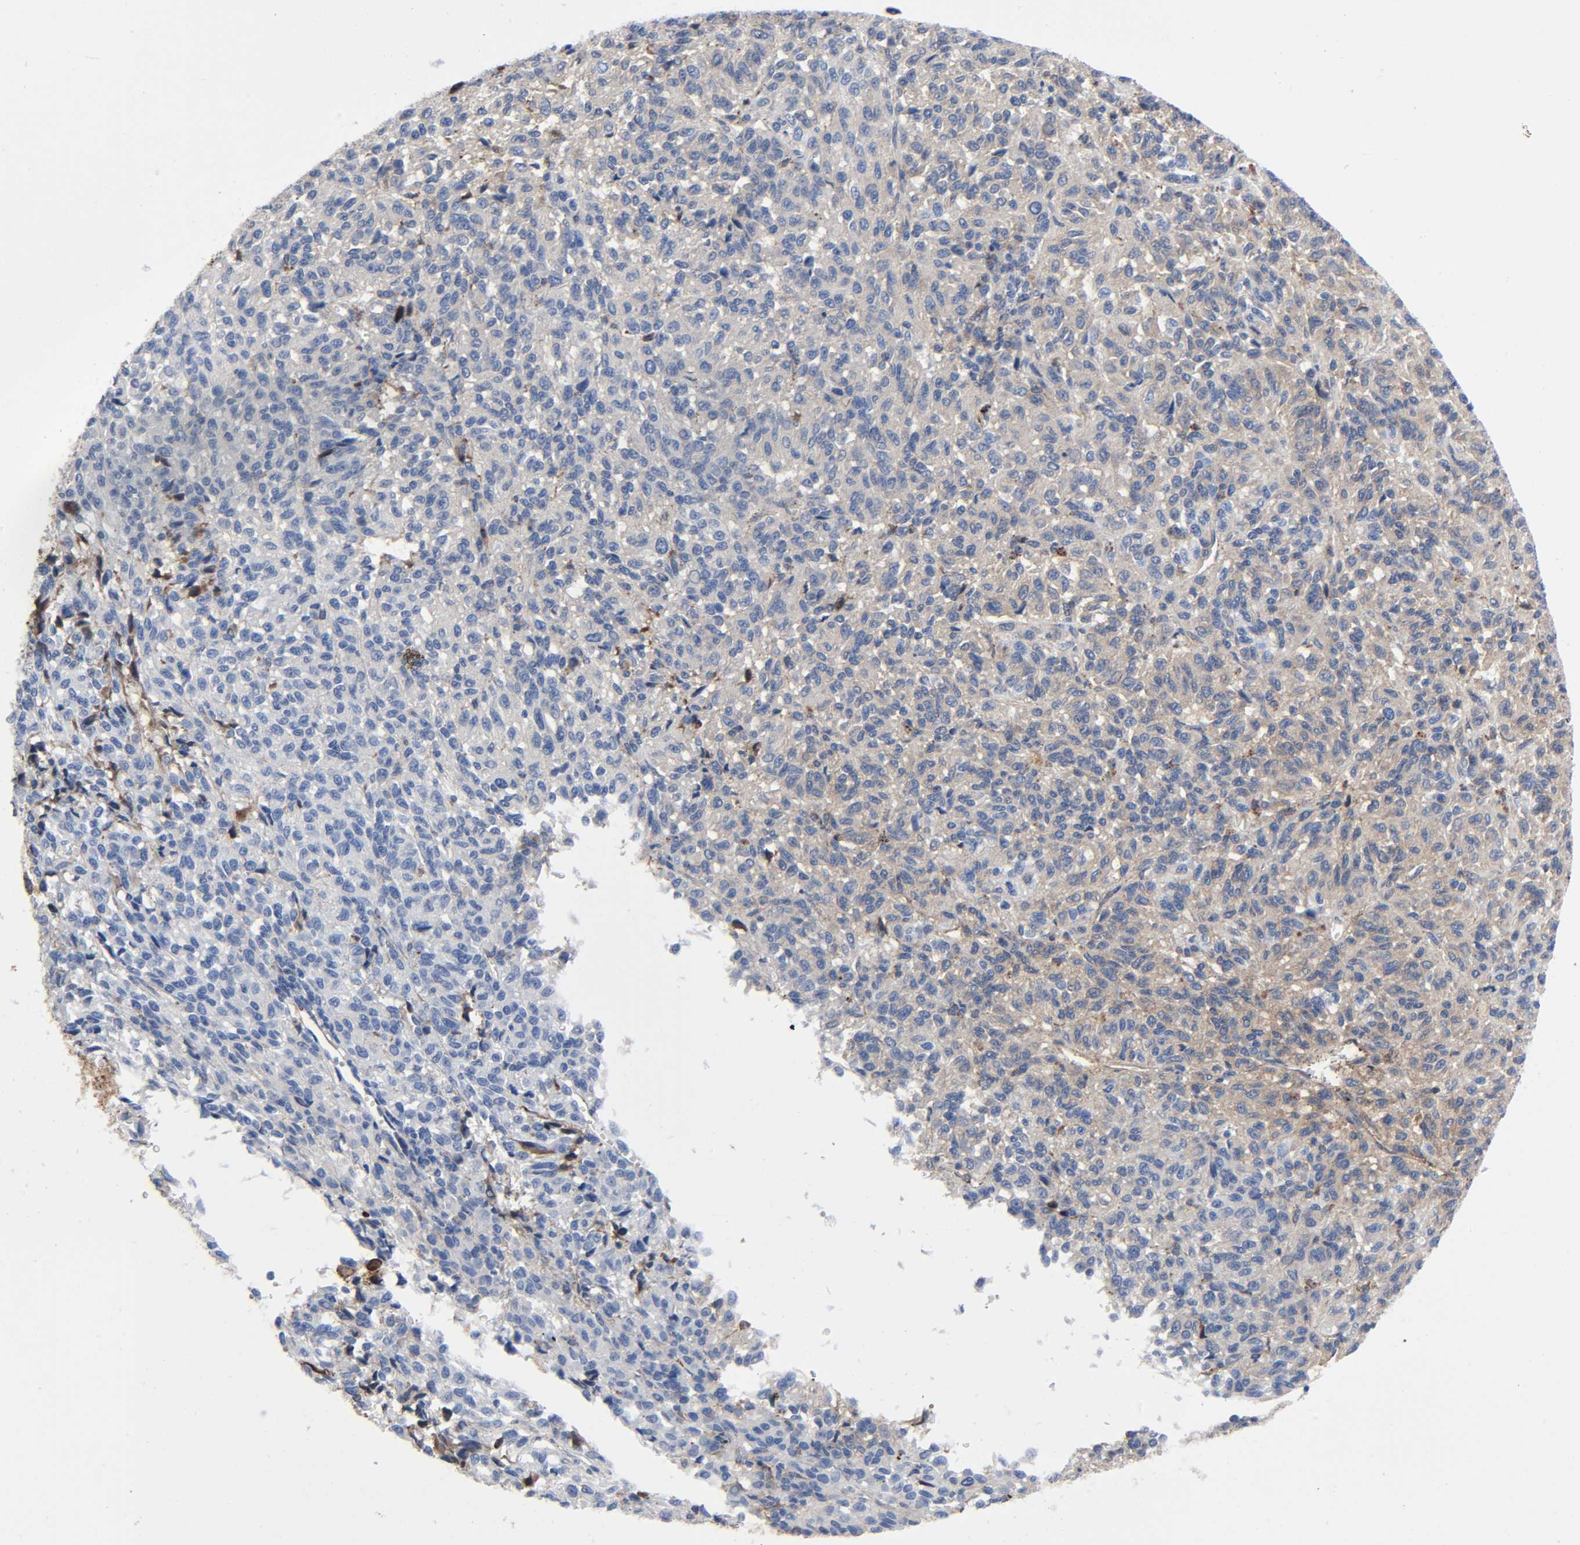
{"staining": {"intensity": "moderate", "quantity": "25%-75%", "location": "cytoplasmic/membranous"}, "tissue": "melanoma", "cell_type": "Tumor cells", "image_type": "cancer", "snomed": [{"axis": "morphology", "description": "Malignant melanoma, Metastatic site"}, {"axis": "topography", "description": "Lung"}], "caption": "Human melanoma stained for a protein (brown) shows moderate cytoplasmic/membranous positive positivity in approximately 25%-75% of tumor cells.", "gene": "C3", "patient": {"sex": "male", "age": 64}}